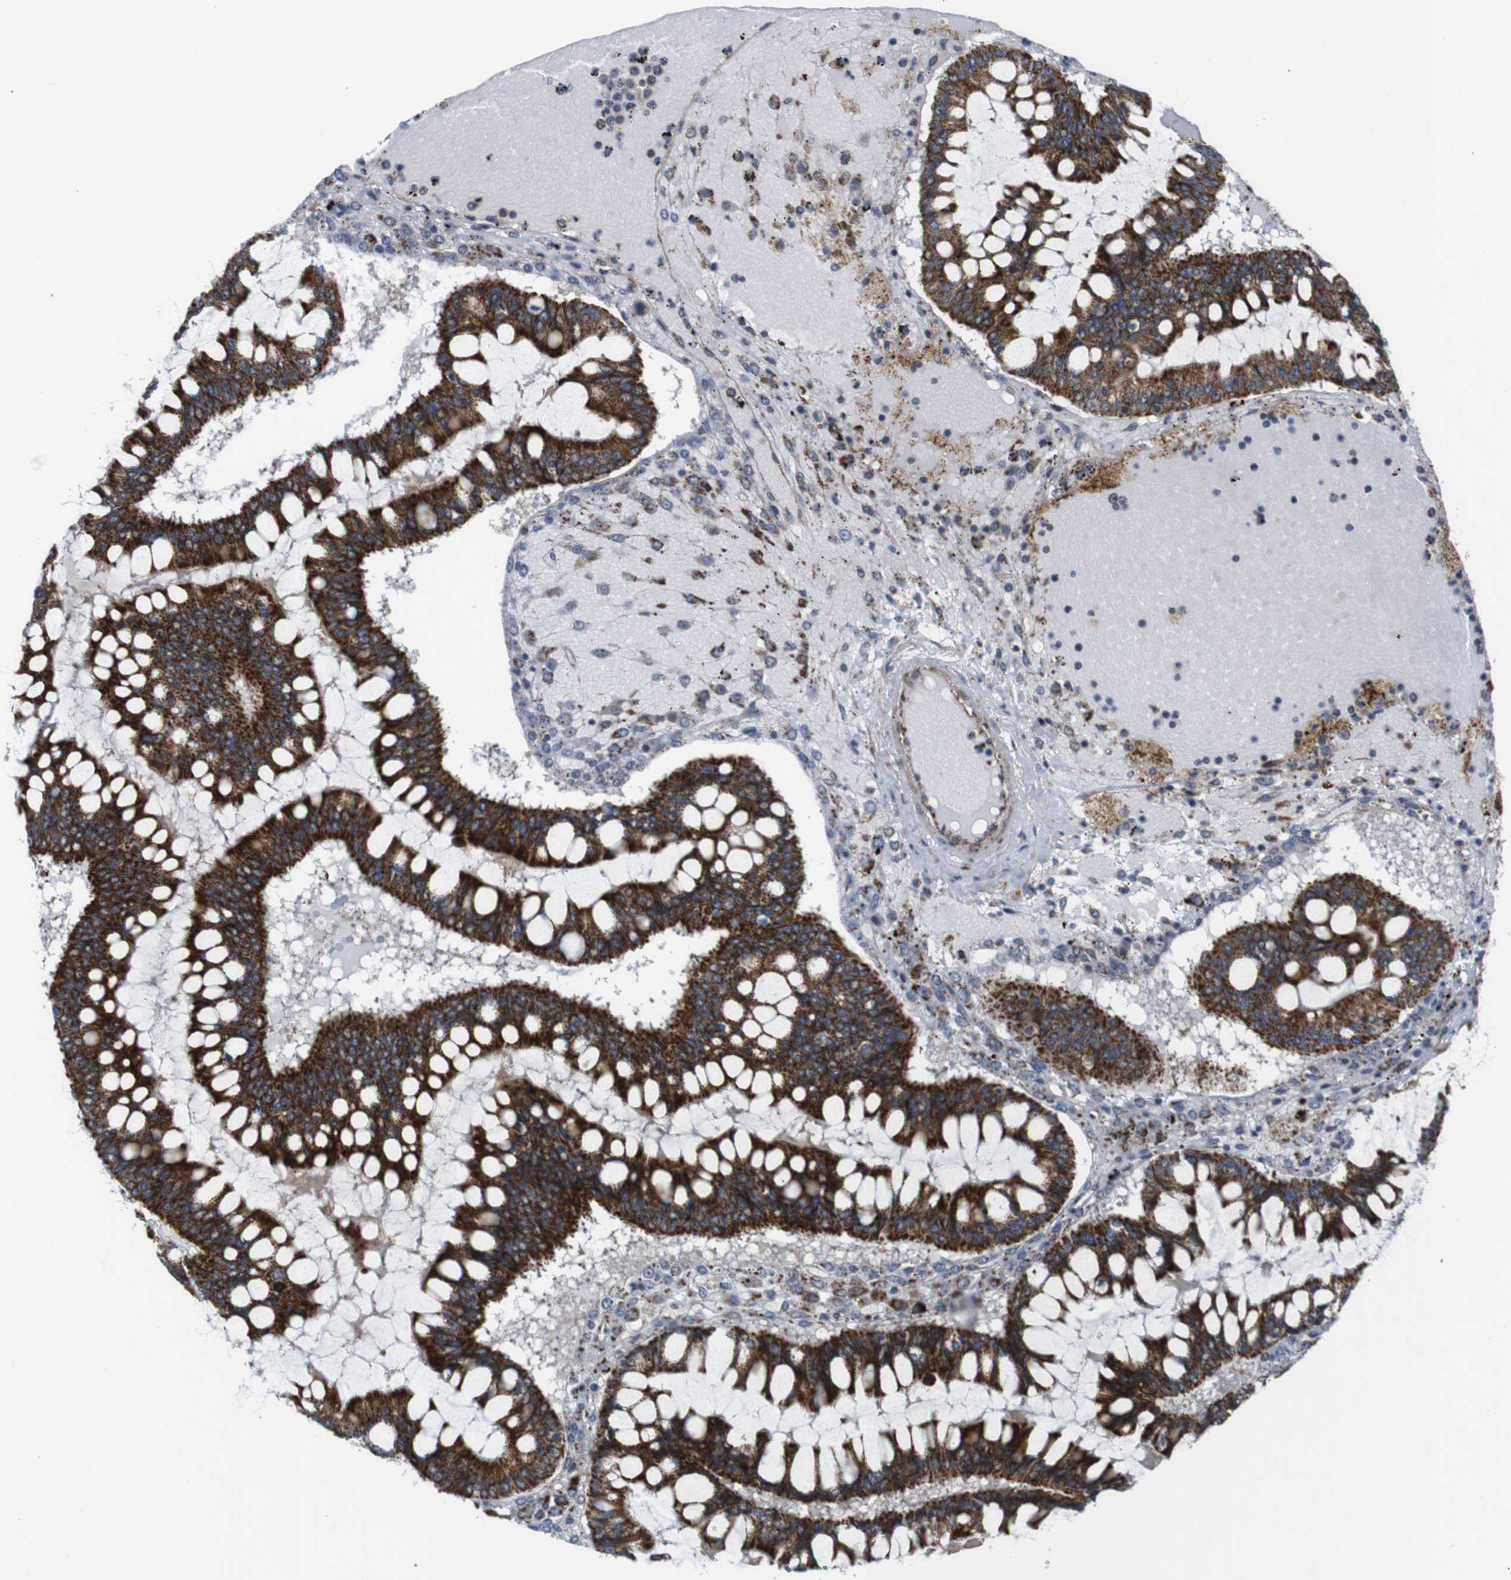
{"staining": {"intensity": "strong", "quantity": ">75%", "location": "cytoplasmic/membranous"}, "tissue": "ovarian cancer", "cell_type": "Tumor cells", "image_type": "cancer", "snomed": [{"axis": "morphology", "description": "Cystadenocarcinoma, mucinous, NOS"}, {"axis": "topography", "description": "Ovary"}], "caption": "There is high levels of strong cytoplasmic/membranous positivity in tumor cells of ovarian cancer, as demonstrated by immunohistochemical staining (brown color).", "gene": "ATP7B", "patient": {"sex": "female", "age": 73}}